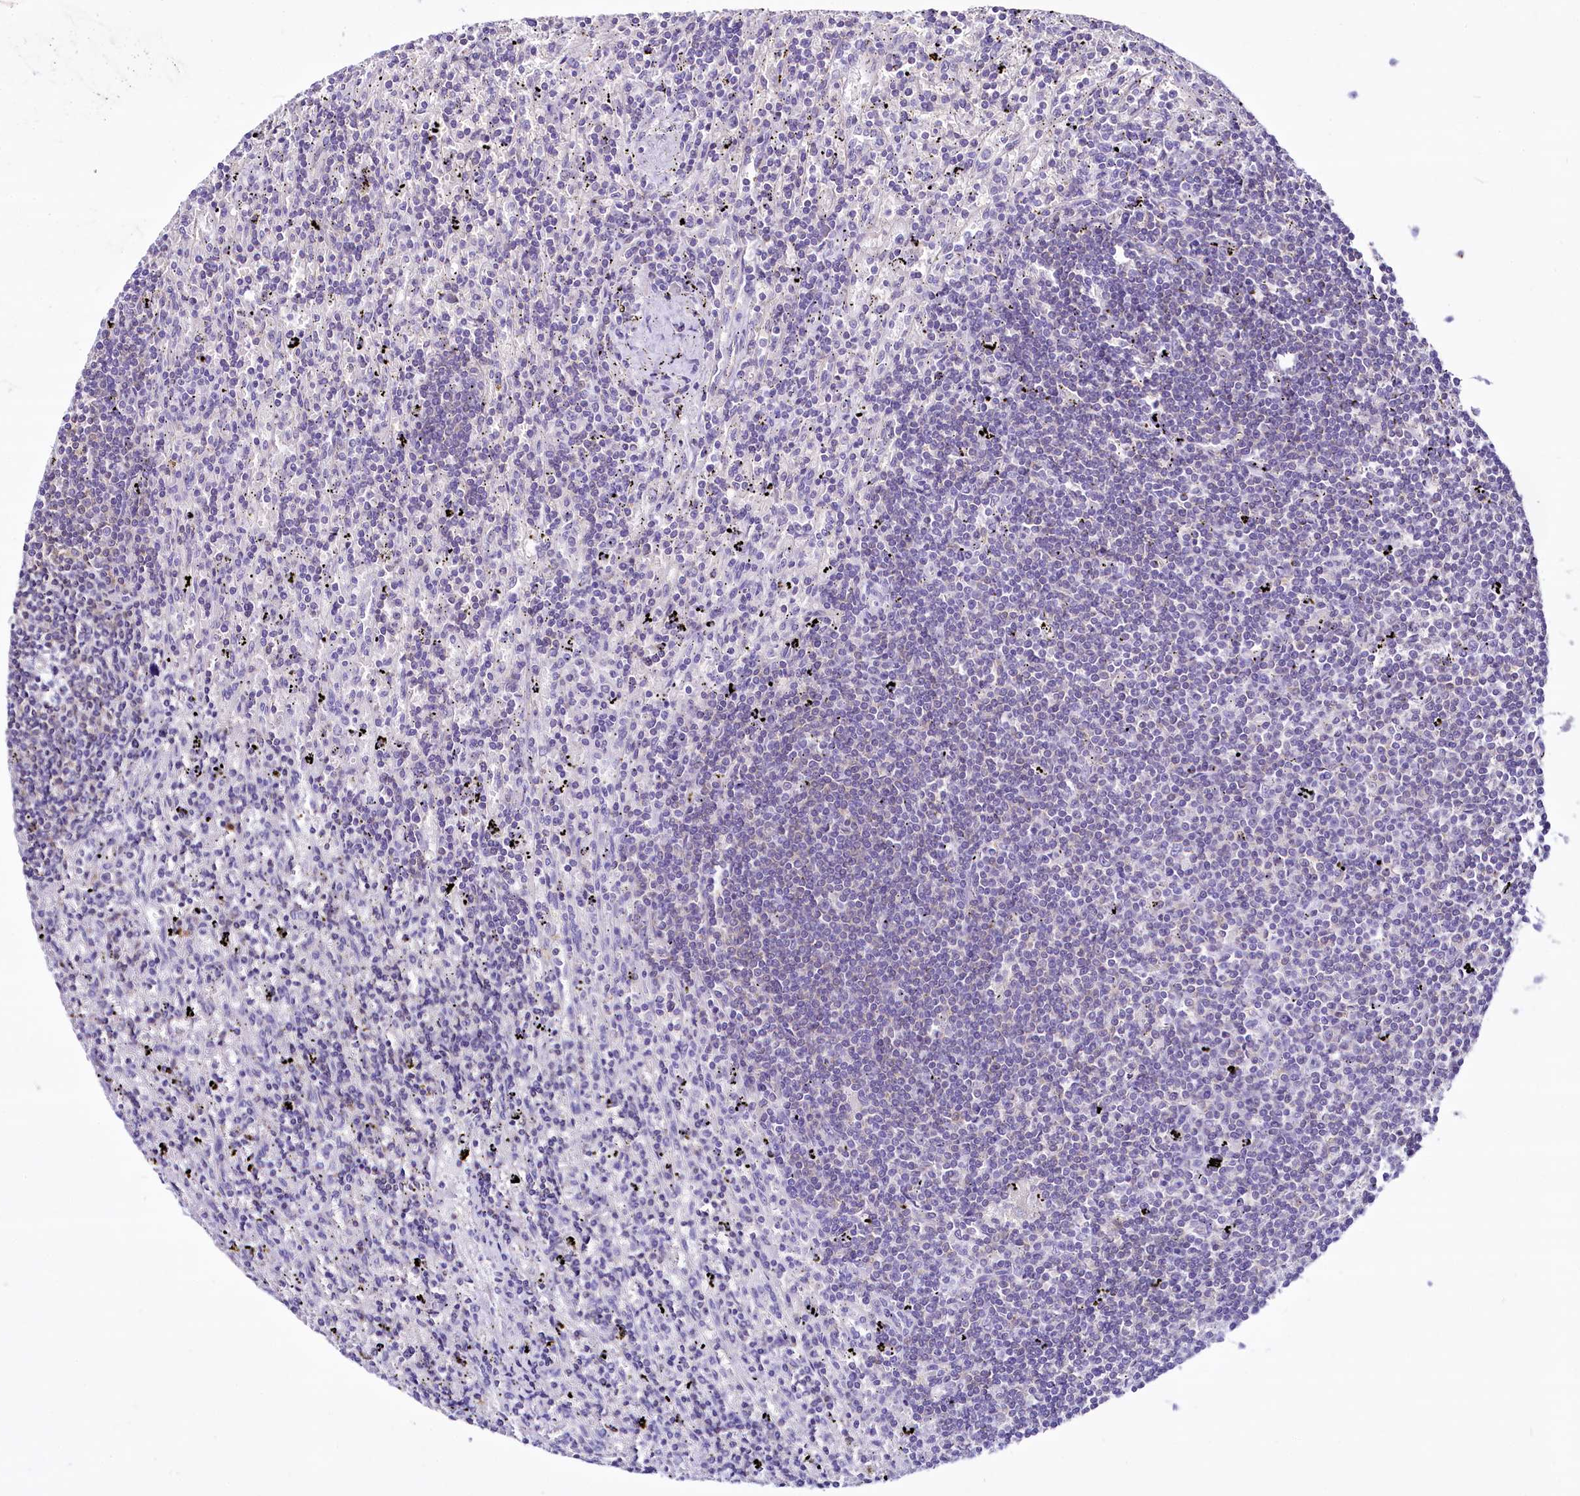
{"staining": {"intensity": "negative", "quantity": "none", "location": "none"}, "tissue": "lymphoma", "cell_type": "Tumor cells", "image_type": "cancer", "snomed": [{"axis": "morphology", "description": "Malignant lymphoma, non-Hodgkin's type, Low grade"}, {"axis": "topography", "description": "Spleen"}], "caption": "Tumor cells are negative for protein expression in human malignant lymphoma, non-Hodgkin's type (low-grade). (DAB (3,3'-diaminobenzidine) IHC visualized using brightfield microscopy, high magnification).", "gene": "BANK1", "patient": {"sex": "male", "age": 76}}